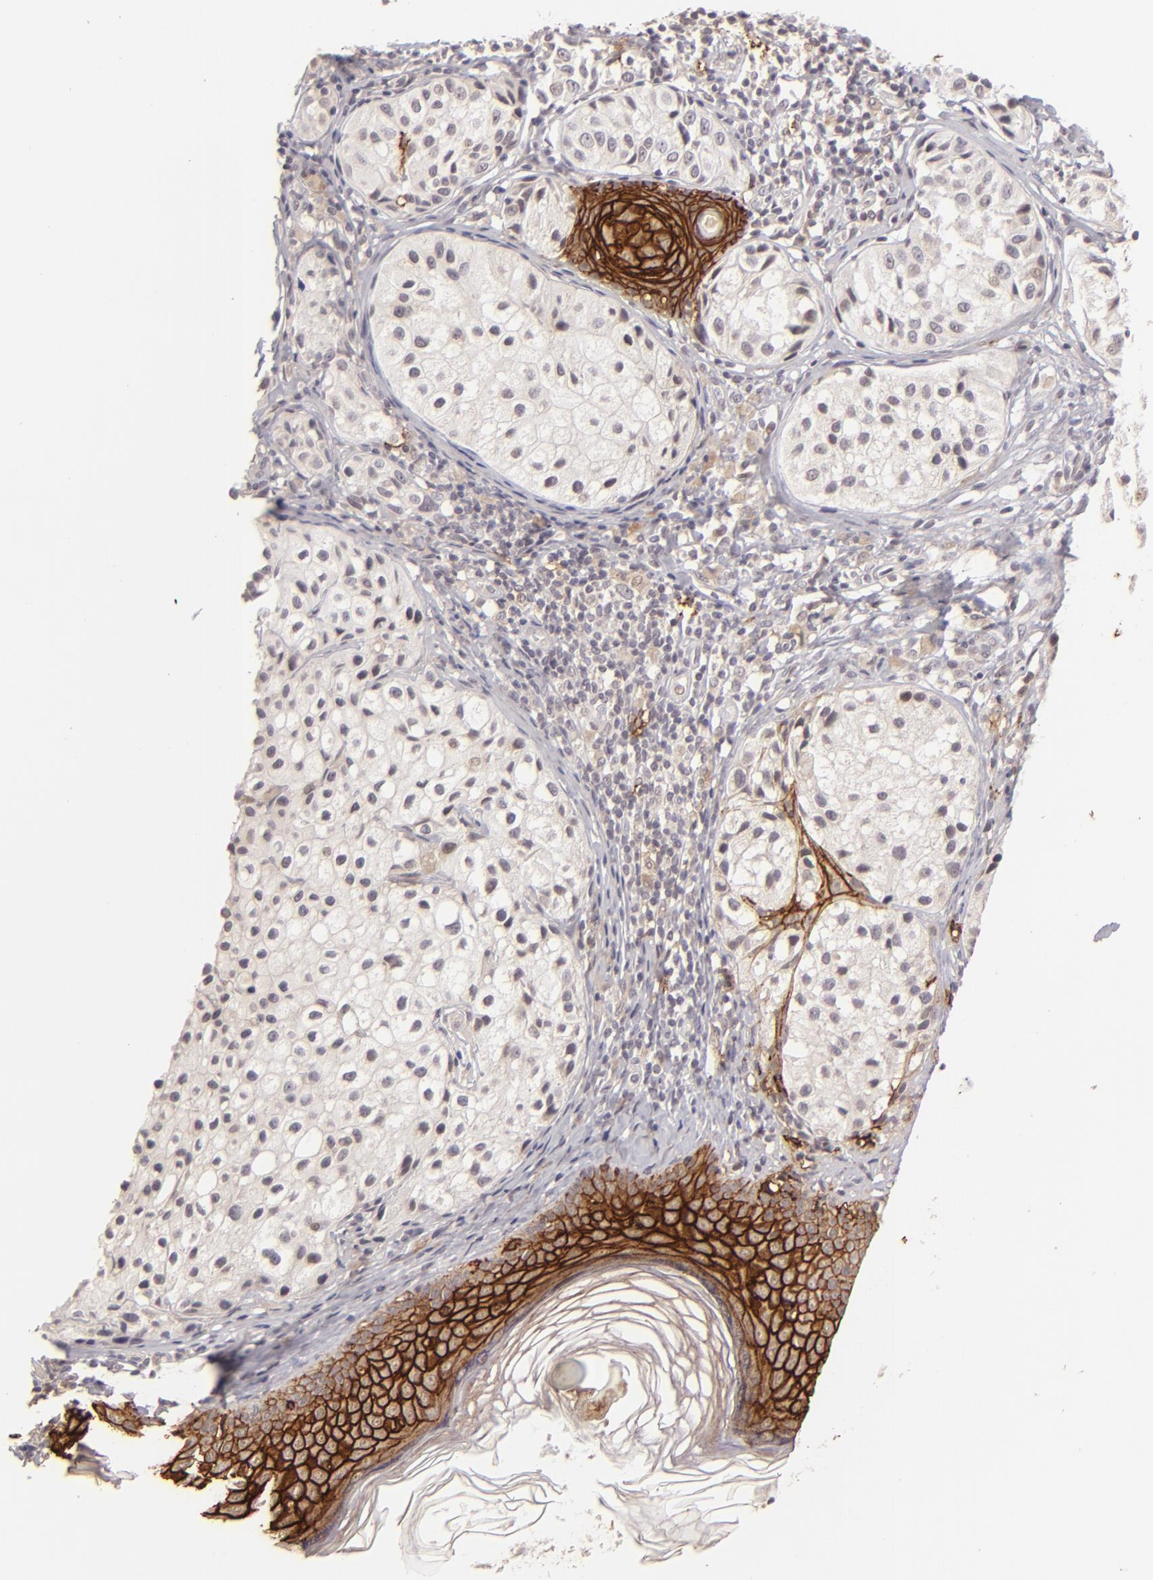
{"staining": {"intensity": "negative", "quantity": "none", "location": "none"}, "tissue": "melanoma", "cell_type": "Tumor cells", "image_type": "cancer", "snomed": [{"axis": "morphology", "description": "Malignant melanoma, NOS"}, {"axis": "topography", "description": "Skin"}], "caption": "High magnification brightfield microscopy of melanoma stained with DAB (brown) and counterstained with hematoxylin (blue): tumor cells show no significant positivity.", "gene": "CLDN1", "patient": {"sex": "male", "age": 23}}